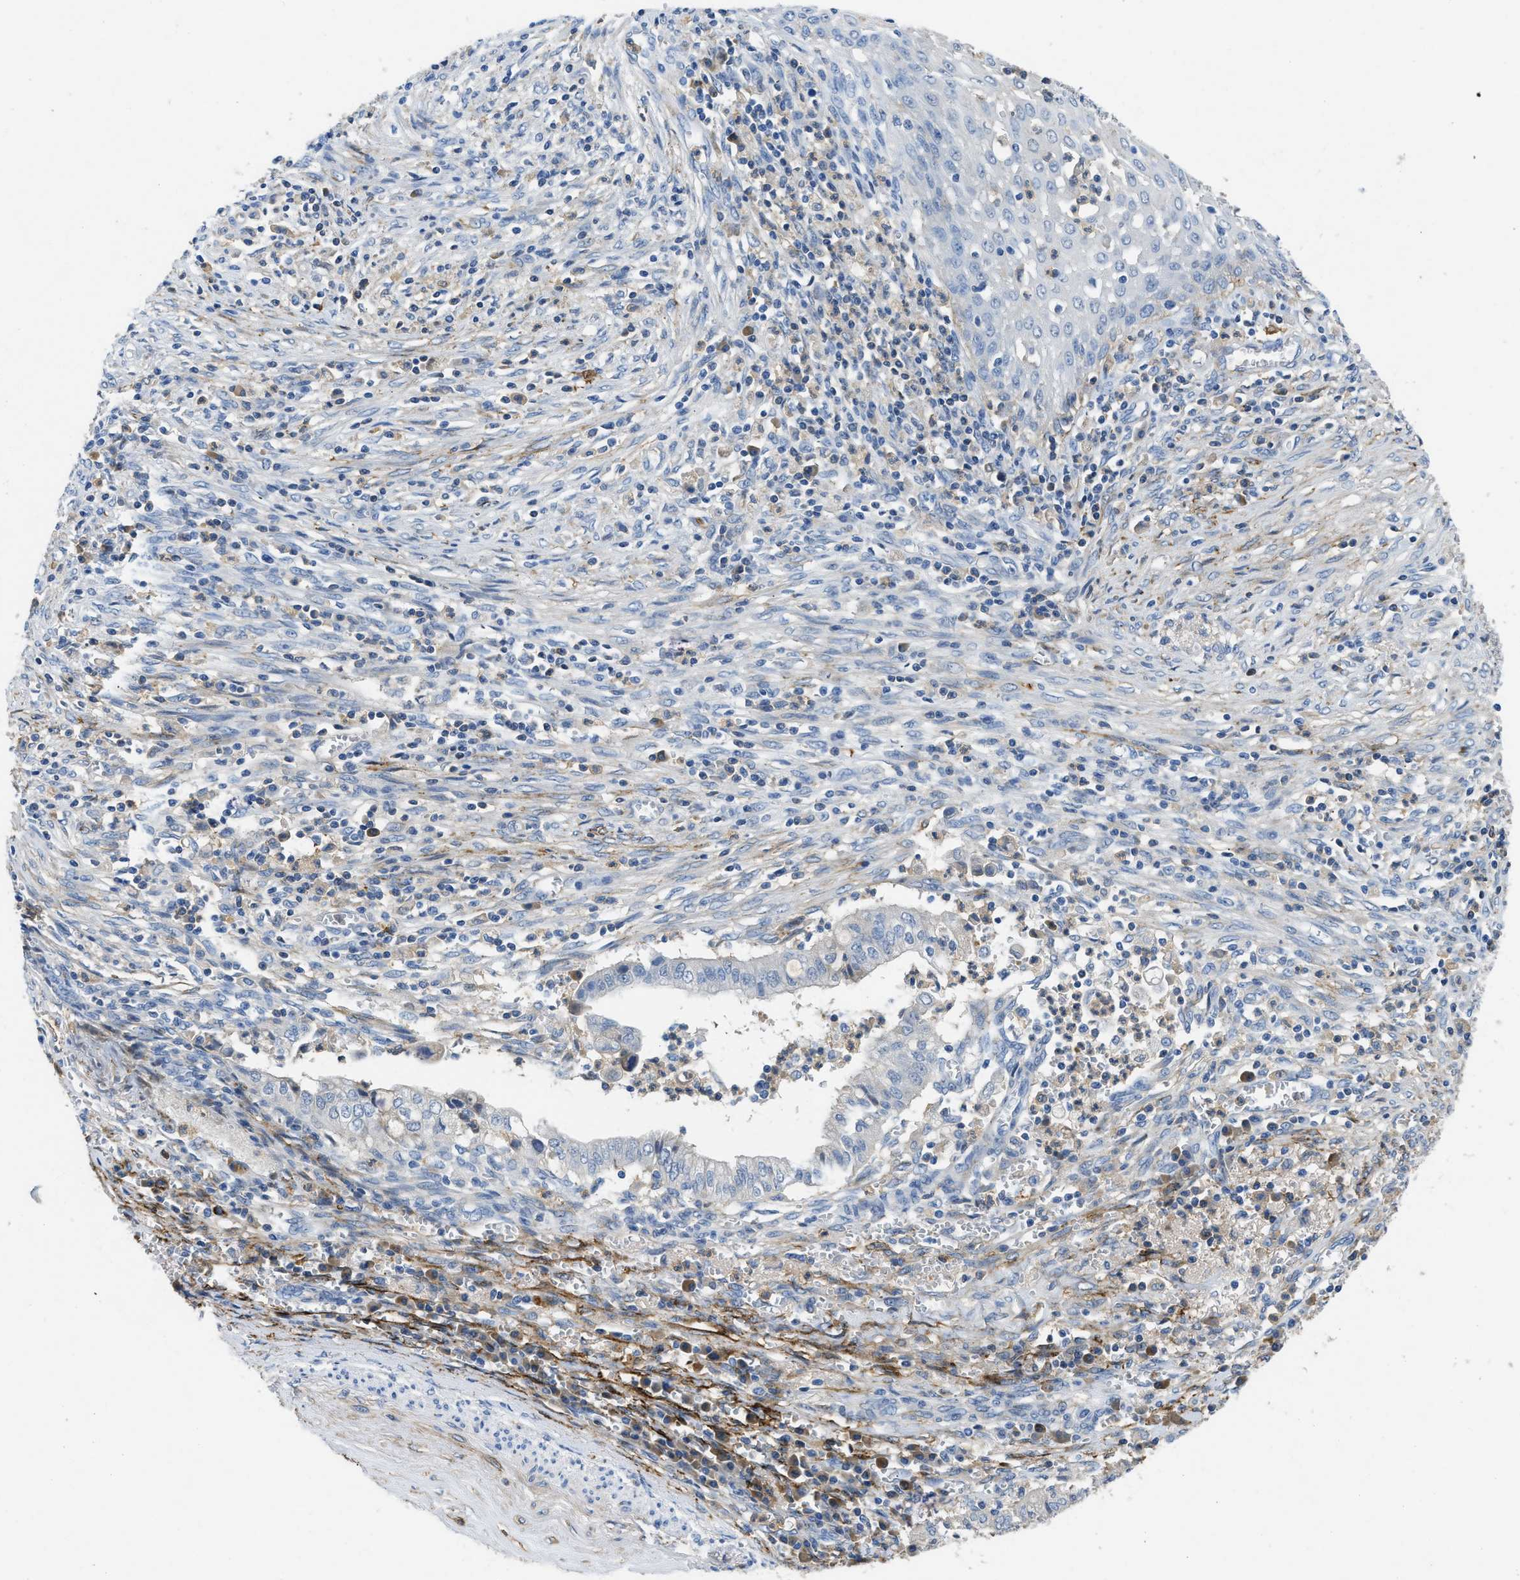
{"staining": {"intensity": "negative", "quantity": "none", "location": "none"}, "tissue": "cervical cancer", "cell_type": "Tumor cells", "image_type": "cancer", "snomed": [{"axis": "morphology", "description": "Adenocarcinoma, NOS"}, {"axis": "topography", "description": "Cervix"}], "caption": "There is no significant staining in tumor cells of cervical cancer (adenocarcinoma). Brightfield microscopy of IHC stained with DAB (3,3'-diaminobenzidine) (brown) and hematoxylin (blue), captured at high magnification.", "gene": "SPEG", "patient": {"sex": "female", "age": 44}}